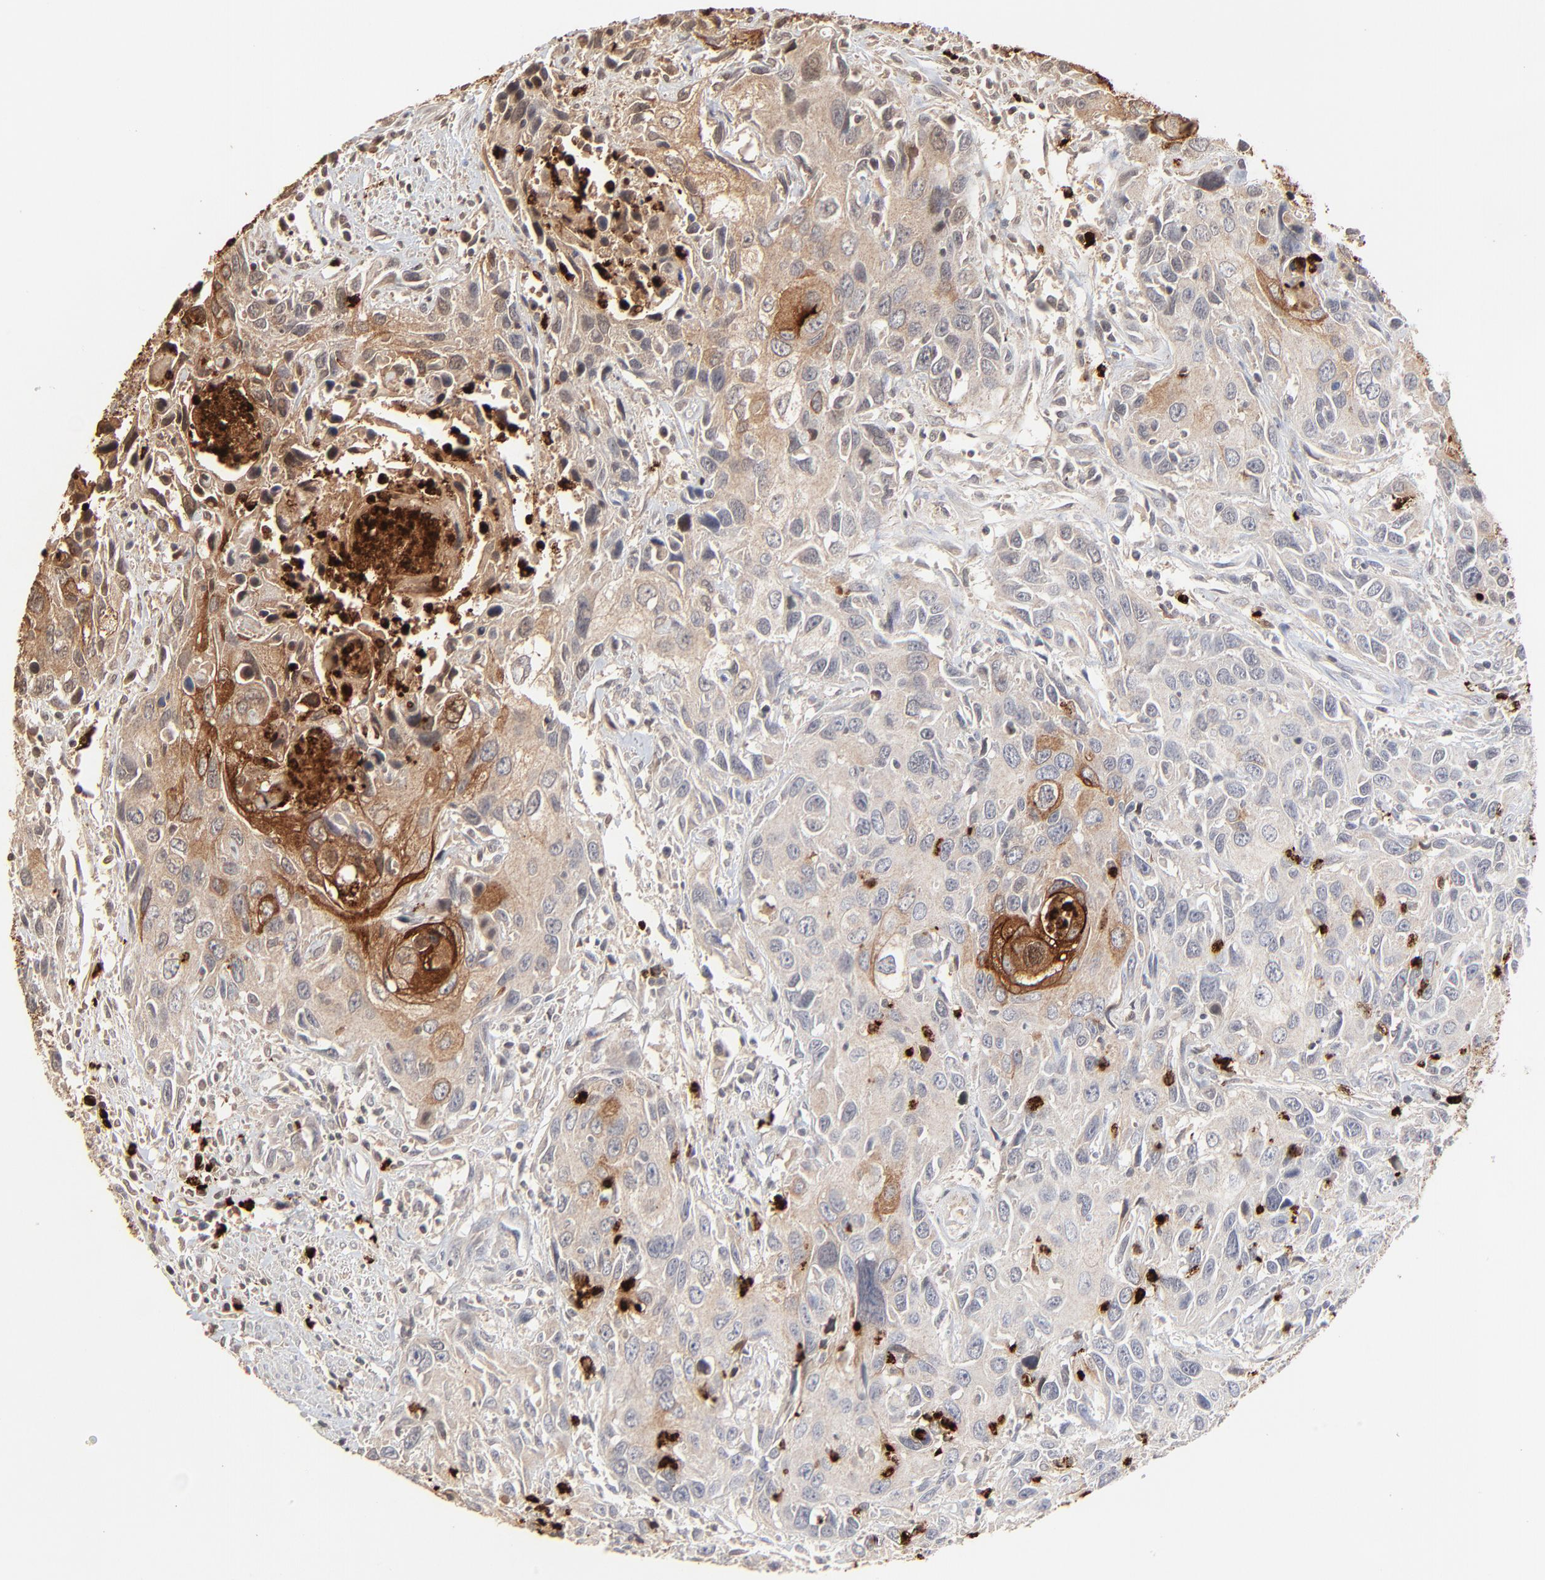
{"staining": {"intensity": "moderate", "quantity": ">75%", "location": "cytoplasmic/membranous"}, "tissue": "urothelial cancer", "cell_type": "Tumor cells", "image_type": "cancer", "snomed": [{"axis": "morphology", "description": "Urothelial carcinoma, High grade"}, {"axis": "topography", "description": "Urinary bladder"}], "caption": "Immunohistochemistry (IHC) of high-grade urothelial carcinoma reveals medium levels of moderate cytoplasmic/membranous expression in about >75% of tumor cells. (IHC, brightfield microscopy, high magnification).", "gene": "LCN2", "patient": {"sex": "male", "age": 71}}